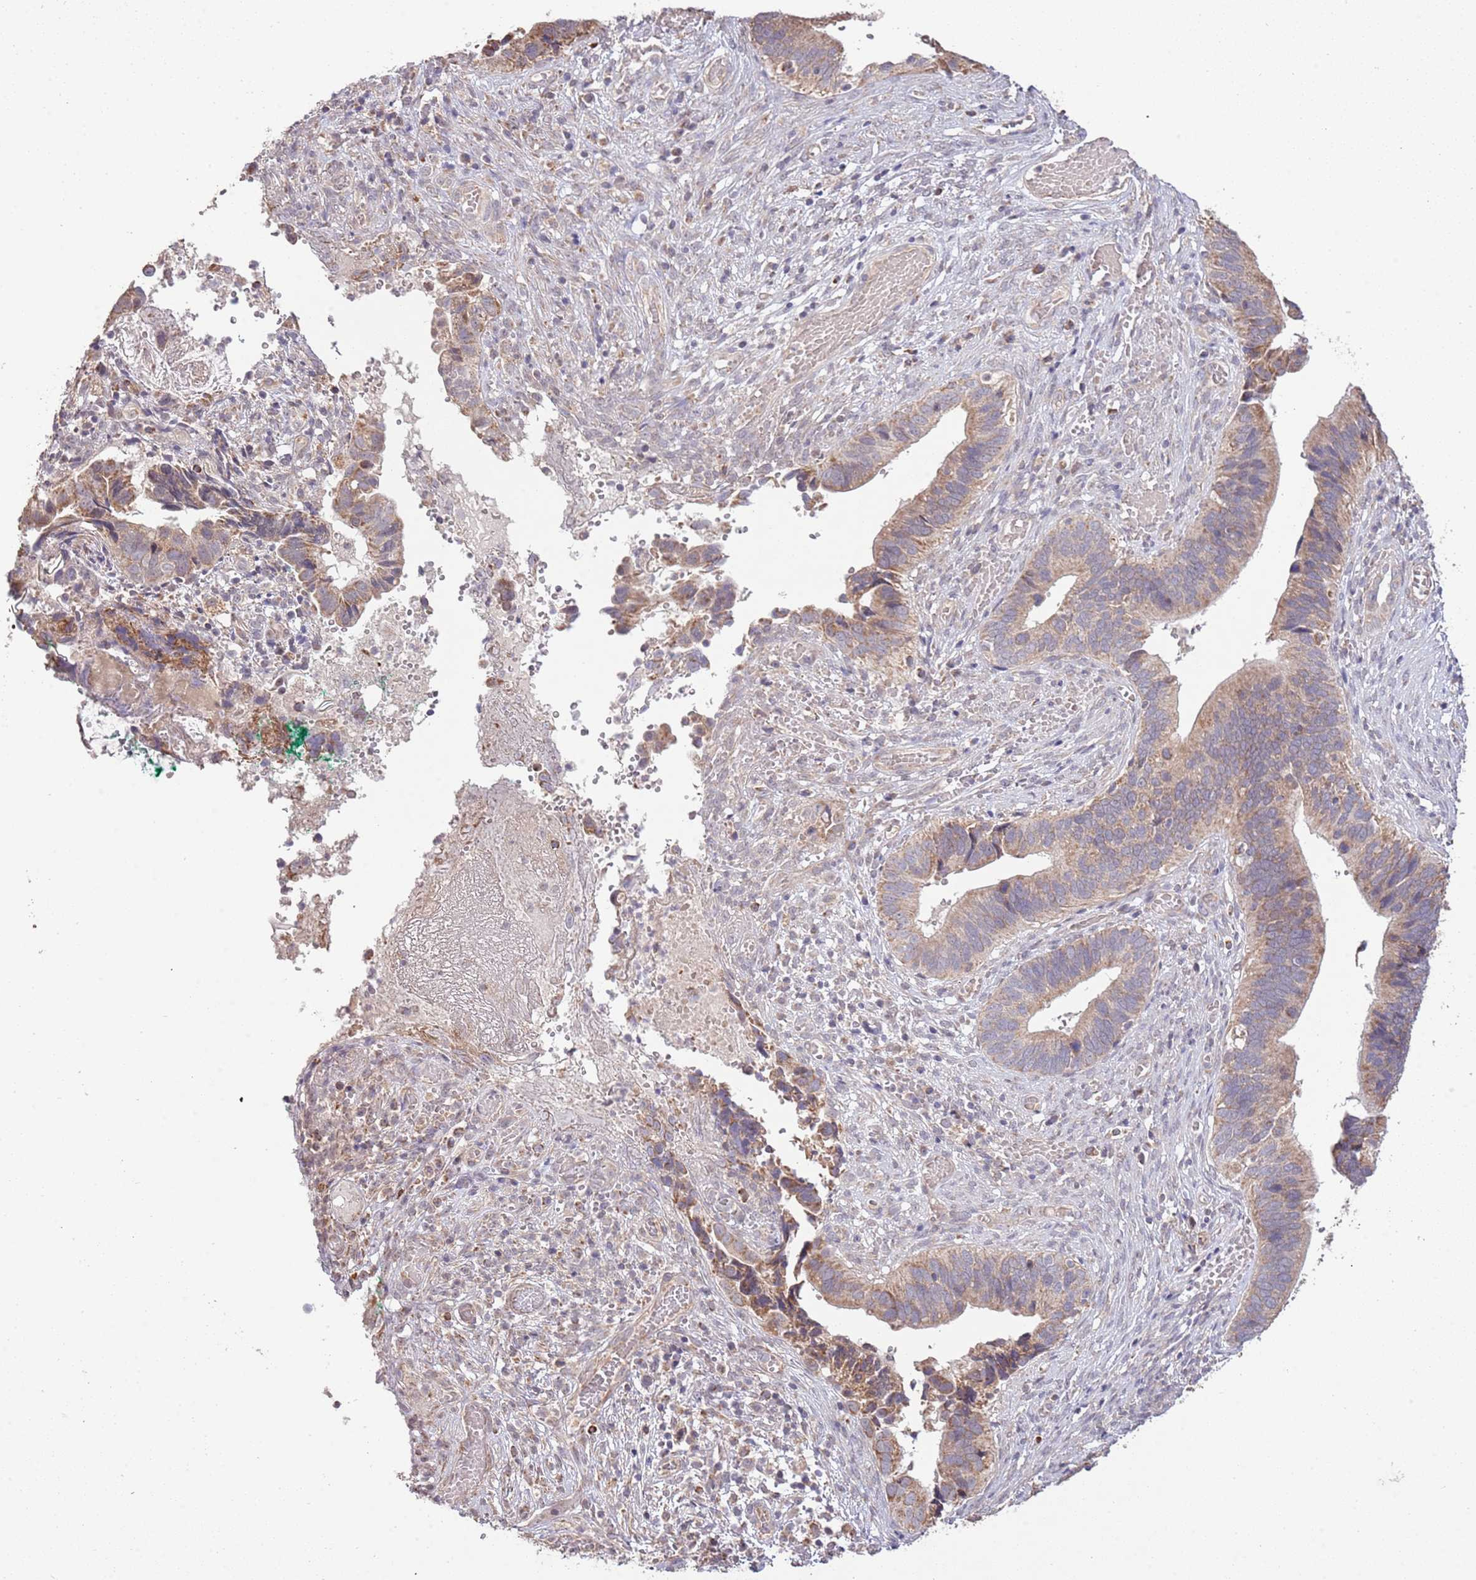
{"staining": {"intensity": "moderate", "quantity": "25%-75%", "location": "cytoplasmic/membranous"}, "tissue": "cervical cancer", "cell_type": "Tumor cells", "image_type": "cancer", "snomed": [{"axis": "morphology", "description": "Adenocarcinoma, NOS"}, {"axis": "topography", "description": "Cervix"}], "caption": "Moderate cytoplasmic/membranous expression for a protein is appreciated in approximately 25%-75% of tumor cells of adenocarcinoma (cervical) using IHC.", "gene": "IVD", "patient": {"sex": "female", "age": 42}}